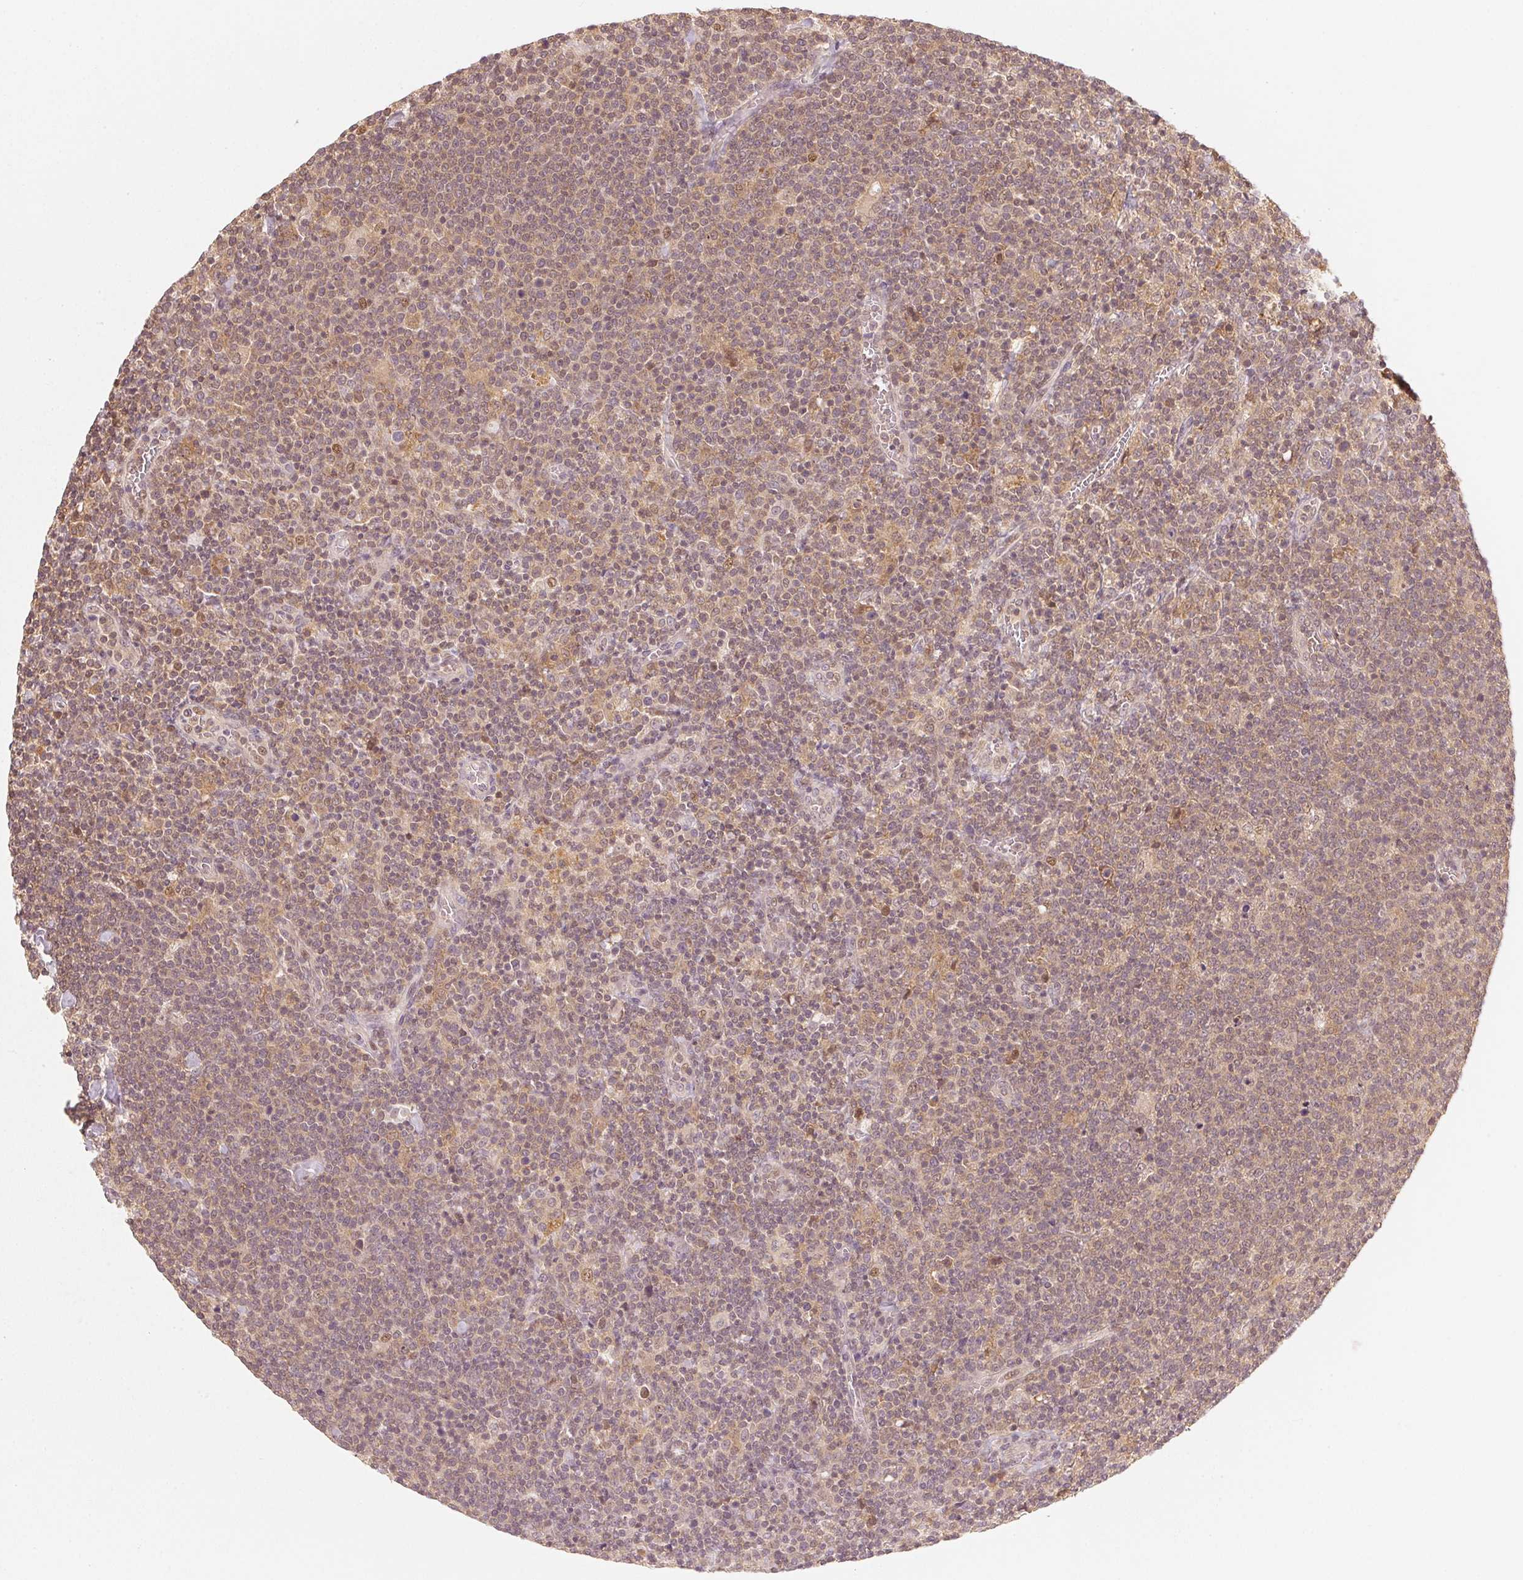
{"staining": {"intensity": "weak", "quantity": "25%-75%", "location": "cytoplasmic/membranous,nuclear"}, "tissue": "lymphoma", "cell_type": "Tumor cells", "image_type": "cancer", "snomed": [{"axis": "morphology", "description": "Malignant lymphoma, non-Hodgkin's type, High grade"}, {"axis": "topography", "description": "Lymph node"}], "caption": "IHC photomicrograph of neoplastic tissue: human high-grade malignant lymphoma, non-Hodgkin's type stained using immunohistochemistry (IHC) displays low levels of weak protein expression localized specifically in the cytoplasmic/membranous and nuclear of tumor cells, appearing as a cytoplasmic/membranous and nuclear brown color.", "gene": "UBE2L3", "patient": {"sex": "male", "age": 61}}